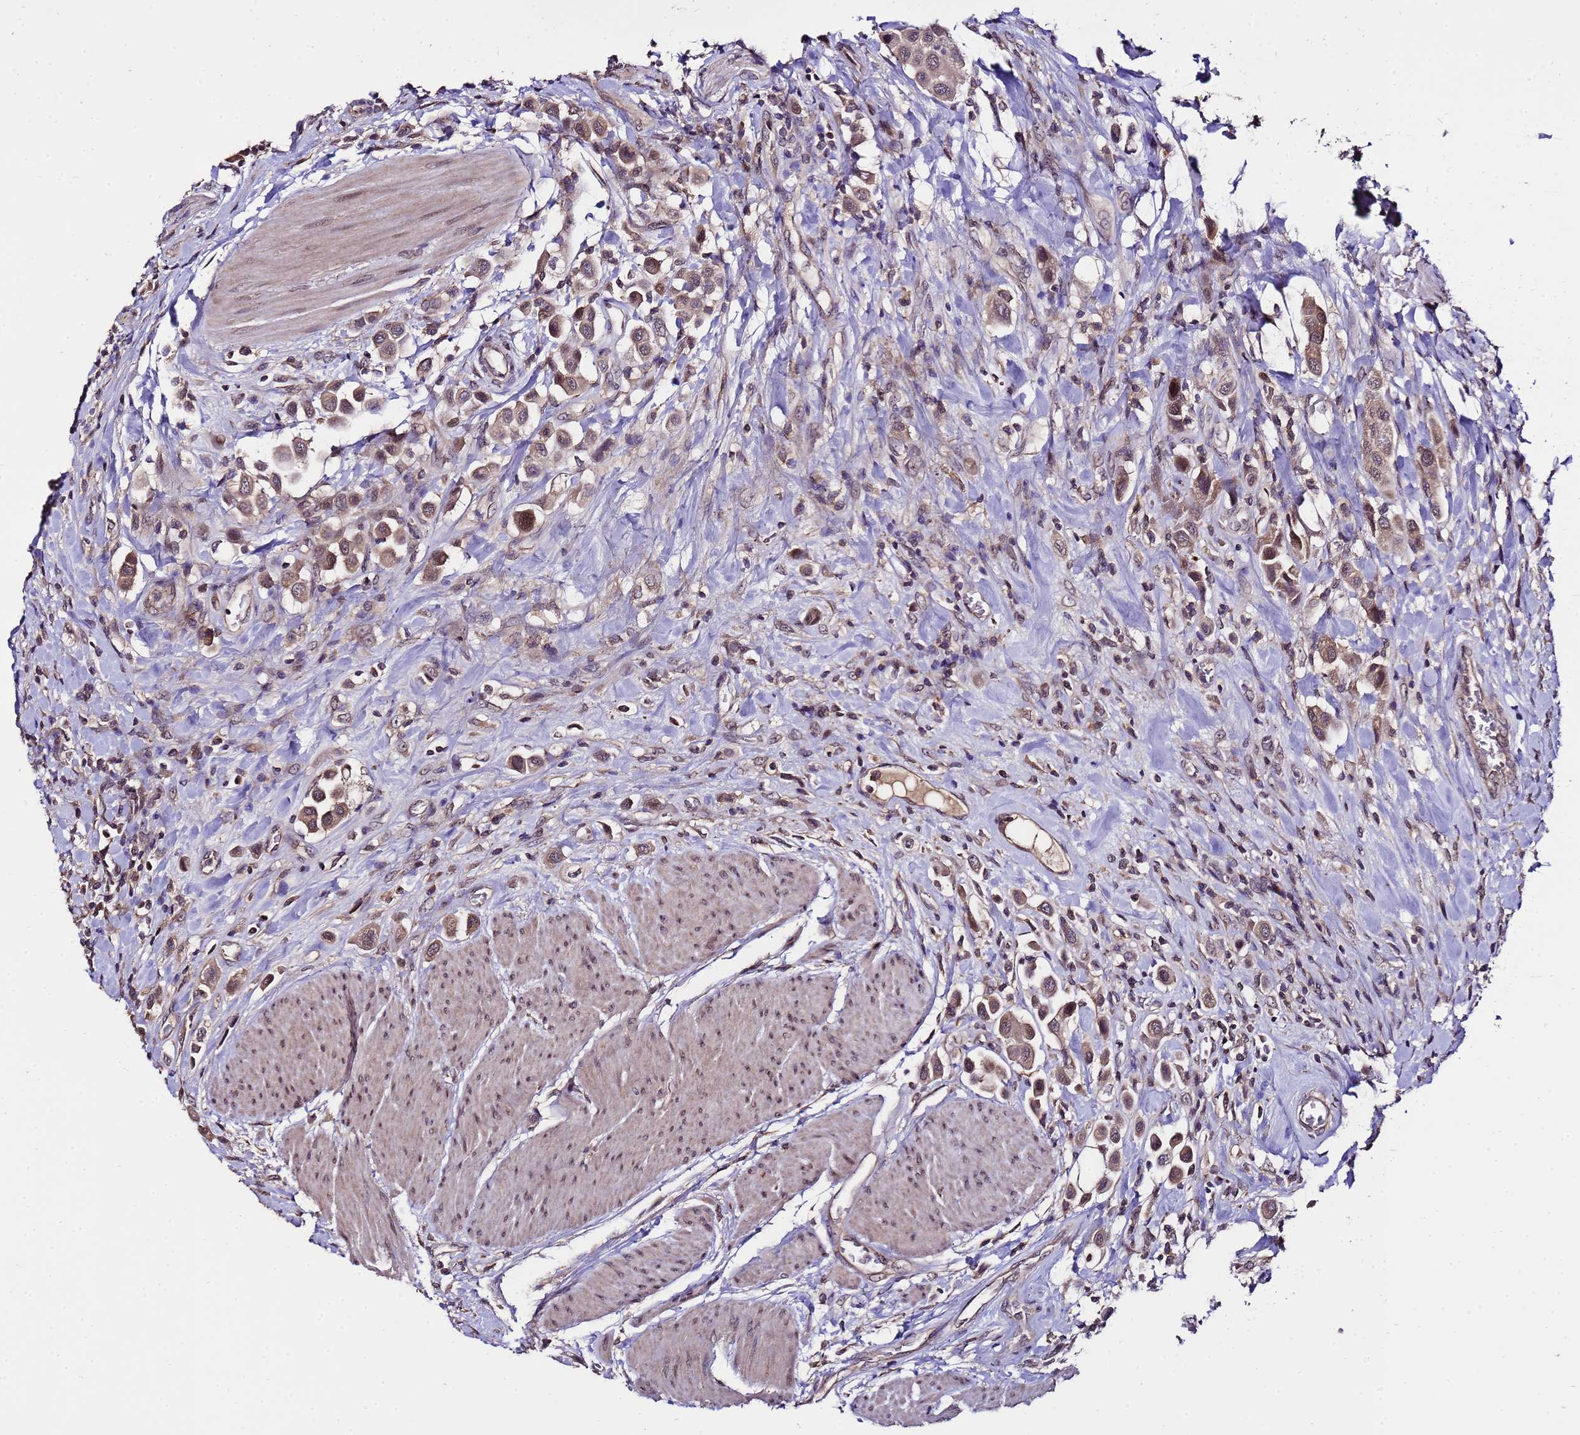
{"staining": {"intensity": "moderate", "quantity": ">75%", "location": "cytoplasmic/membranous,nuclear"}, "tissue": "urothelial cancer", "cell_type": "Tumor cells", "image_type": "cancer", "snomed": [{"axis": "morphology", "description": "Urothelial carcinoma, High grade"}, {"axis": "topography", "description": "Urinary bladder"}], "caption": "A high-resolution histopathology image shows IHC staining of urothelial cancer, which reveals moderate cytoplasmic/membranous and nuclear staining in approximately >75% of tumor cells. (brown staining indicates protein expression, while blue staining denotes nuclei).", "gene": "ZNF329", "patient": {"sex": "male", "age": 50}}